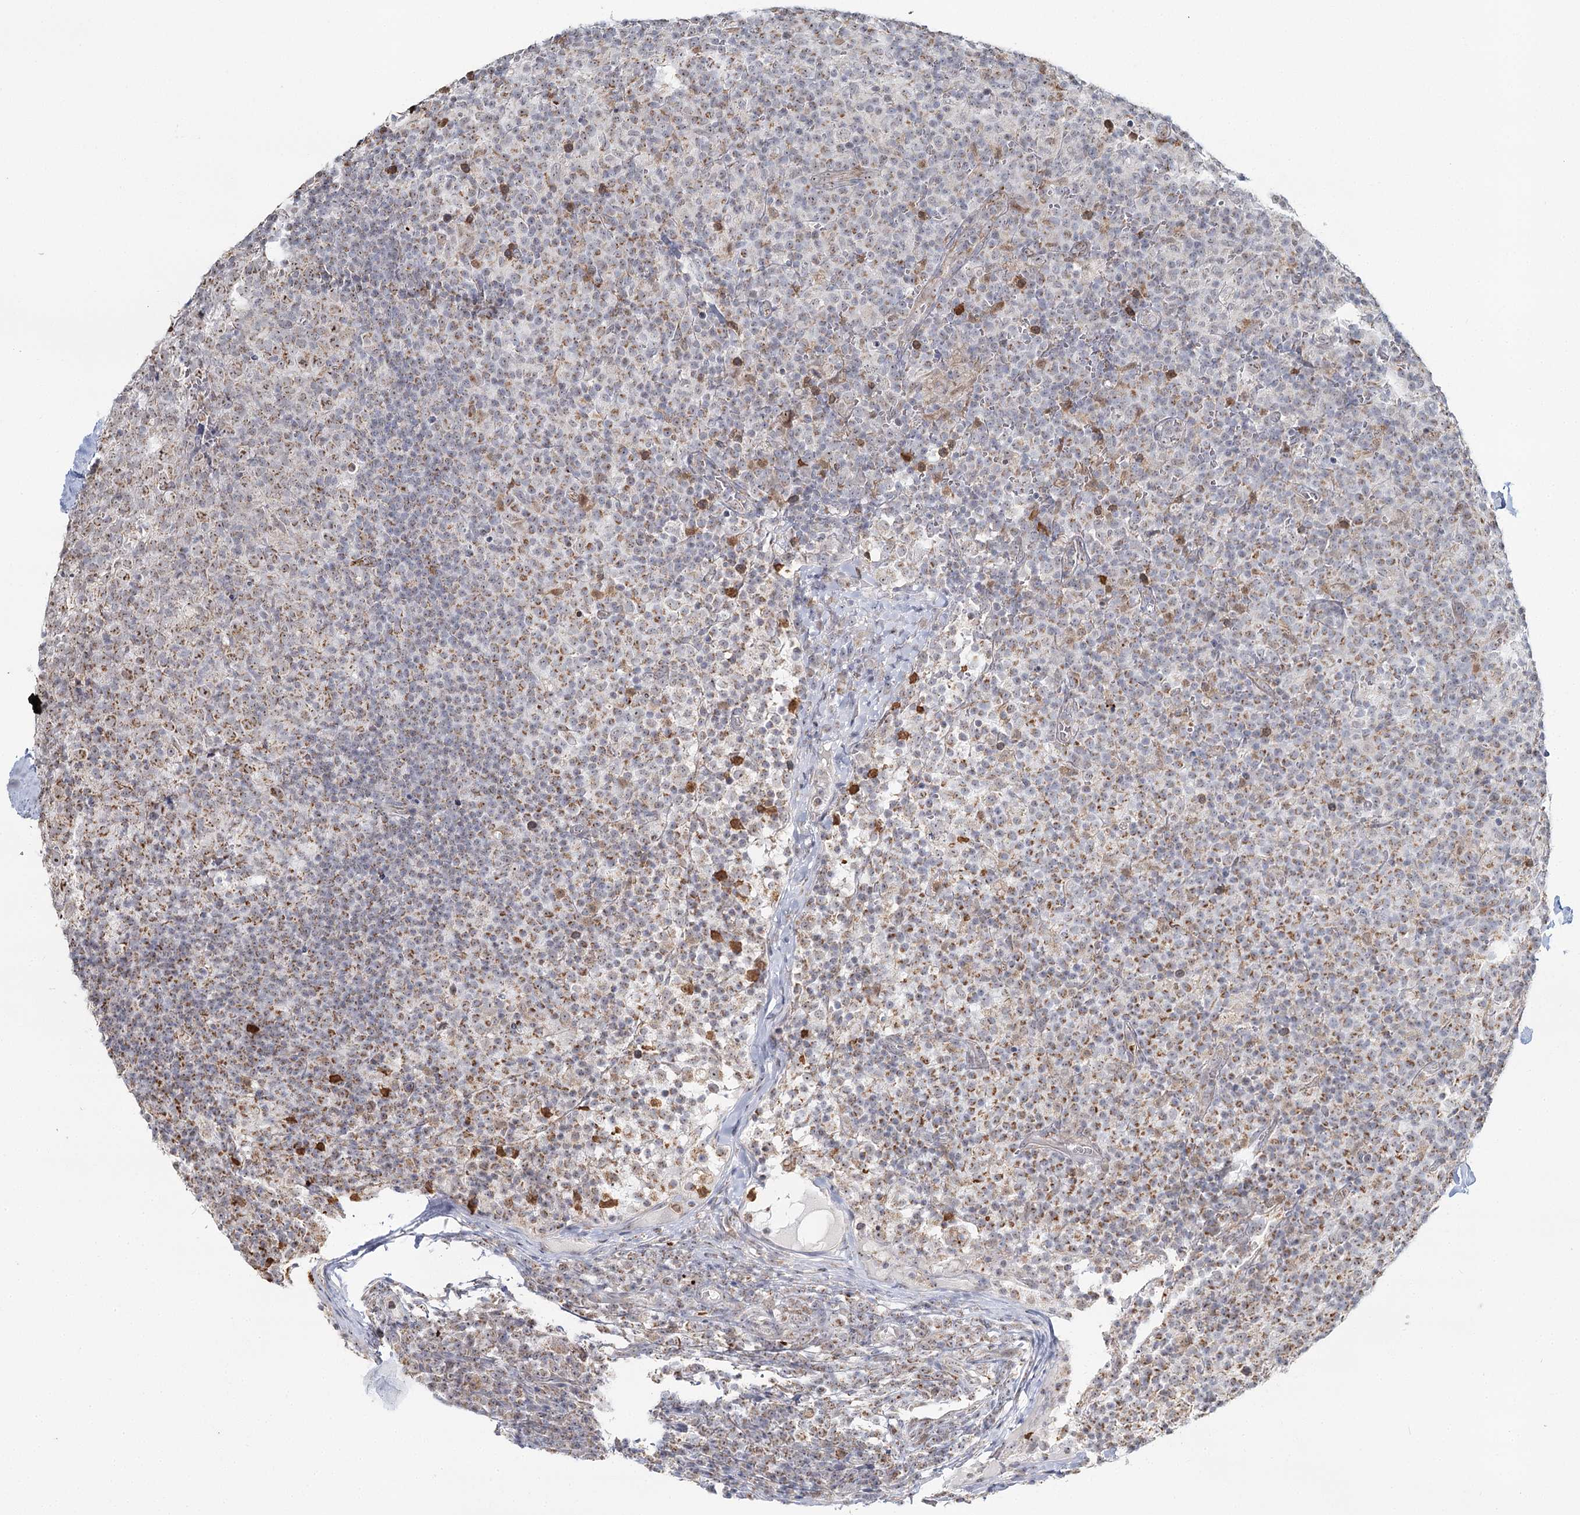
{"staining": {"intensity": "moderate", "quantity": "<25%", "location": "cytoplasmic/membranous"}, "tissue": "lymph node", "cell_type": "Germinal center cells", "image_type": "normal", "snomed": [{"axis": "morphology", "description": "Normal tissue, NOS"}, {"axis": "morphology", "description": "Inflammation, NOS"}, {"axis": "topography", "description": "Lymph node"}], "caption": "The photomicrograph displays immunohistochemical staining of unremarkable lymph node. There is moderate cytoplasmic/membranous expression is appreciated in about <25% of germinal center cells.", "gene": "ATAD1", "patient": {"sex": "male", "age": 55}}